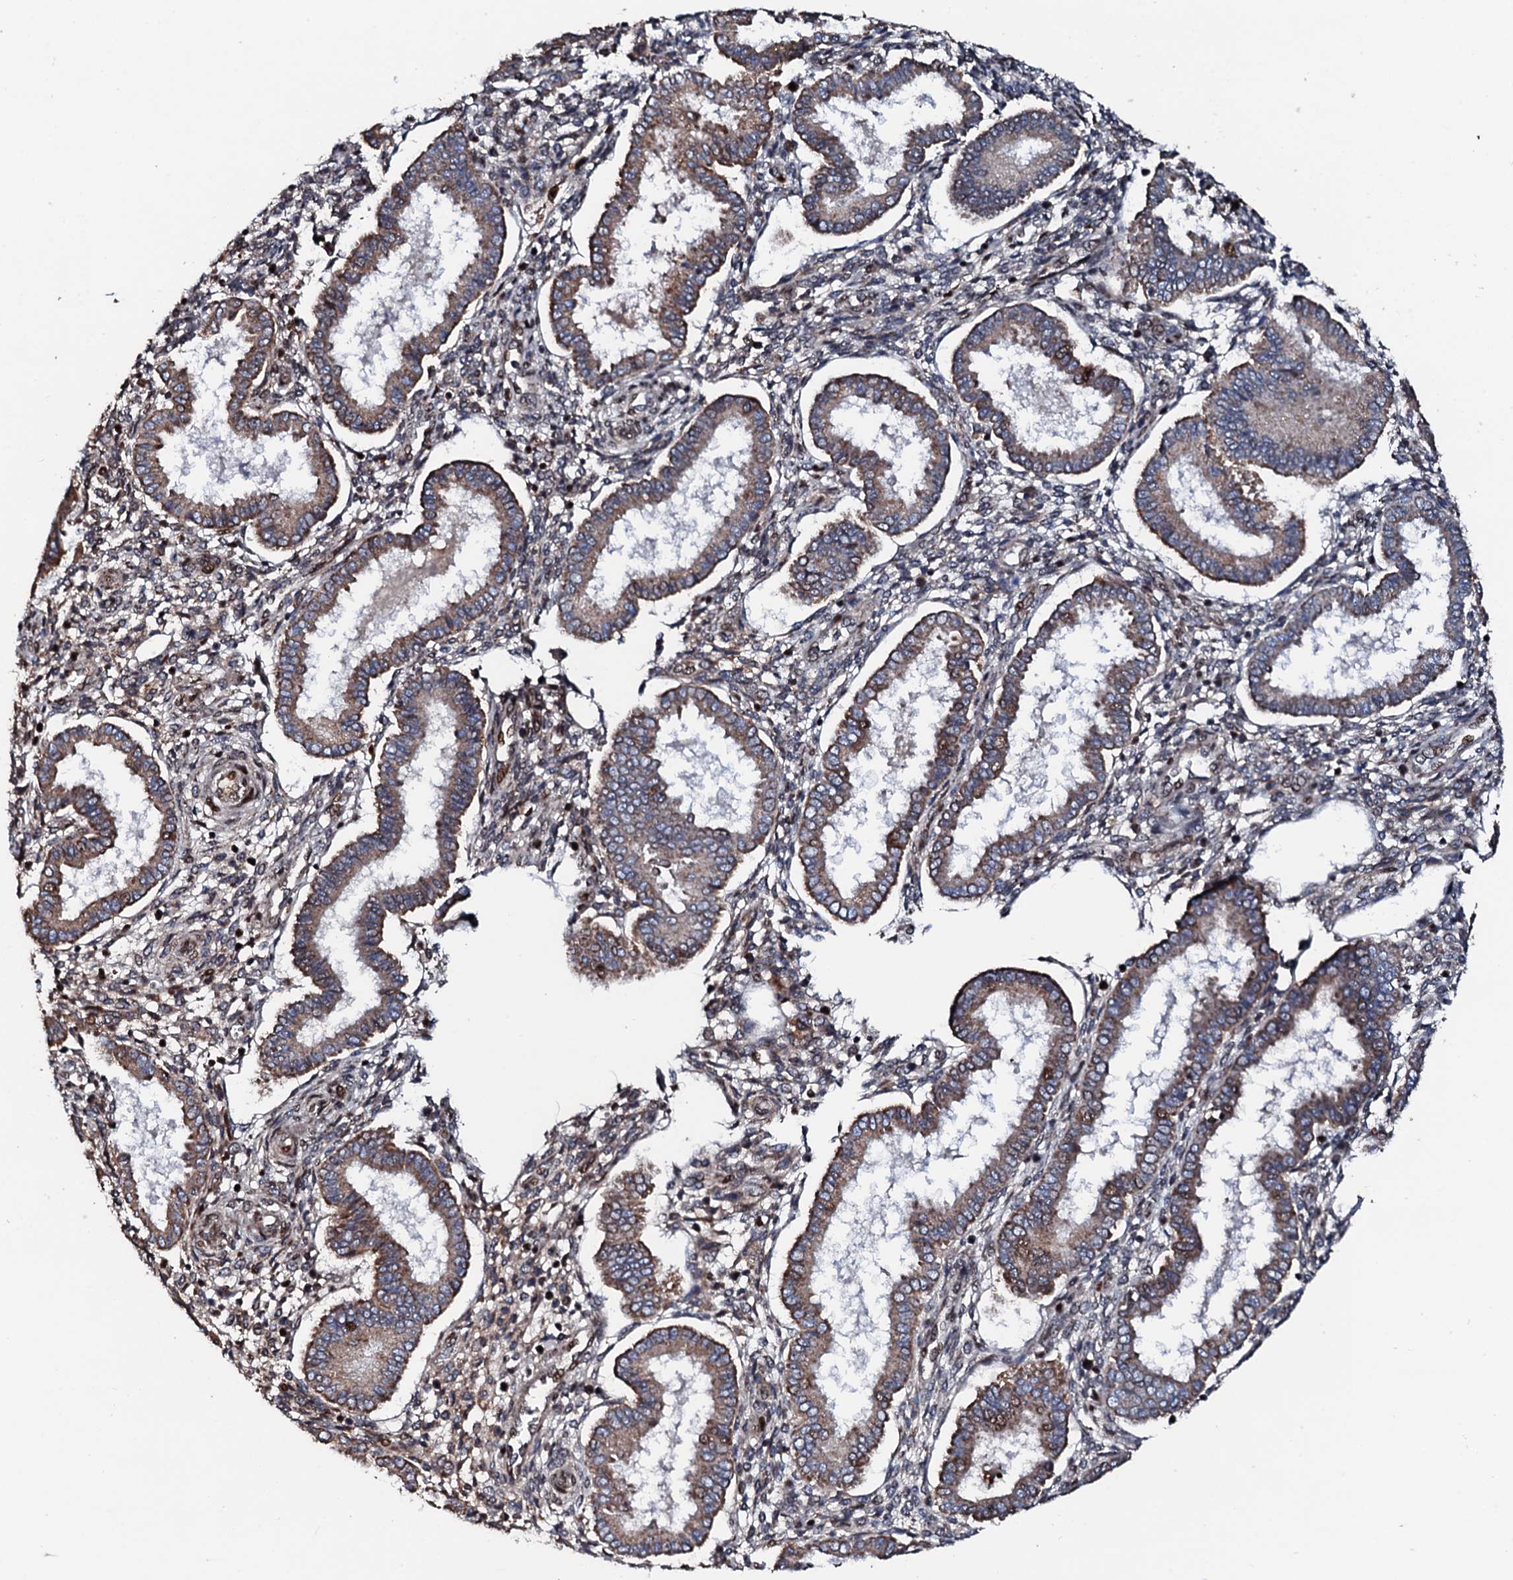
{"staining": {"intensity": "moderate", "quantity": "25%-75%", "location": "cytoplasmic/membranous,nuclear"}, "tissue": "endometrium", "cell_type": "Cells in endometrial stroma", "image_type": "normal", "snomed": [{"axis": "morphology", "description": "Normal tissue, NOS"}, {"axis": "topography", "description": "Endometrium"}], "caption": "The image displays staining of normal endometrium, revealing moderate cytoplasmic/membranous,nuclear protein staining (brown color) within cells in endometrial stroma.", "gene": "KIF18A", "patient": {"sex": "female", "age": 24}}